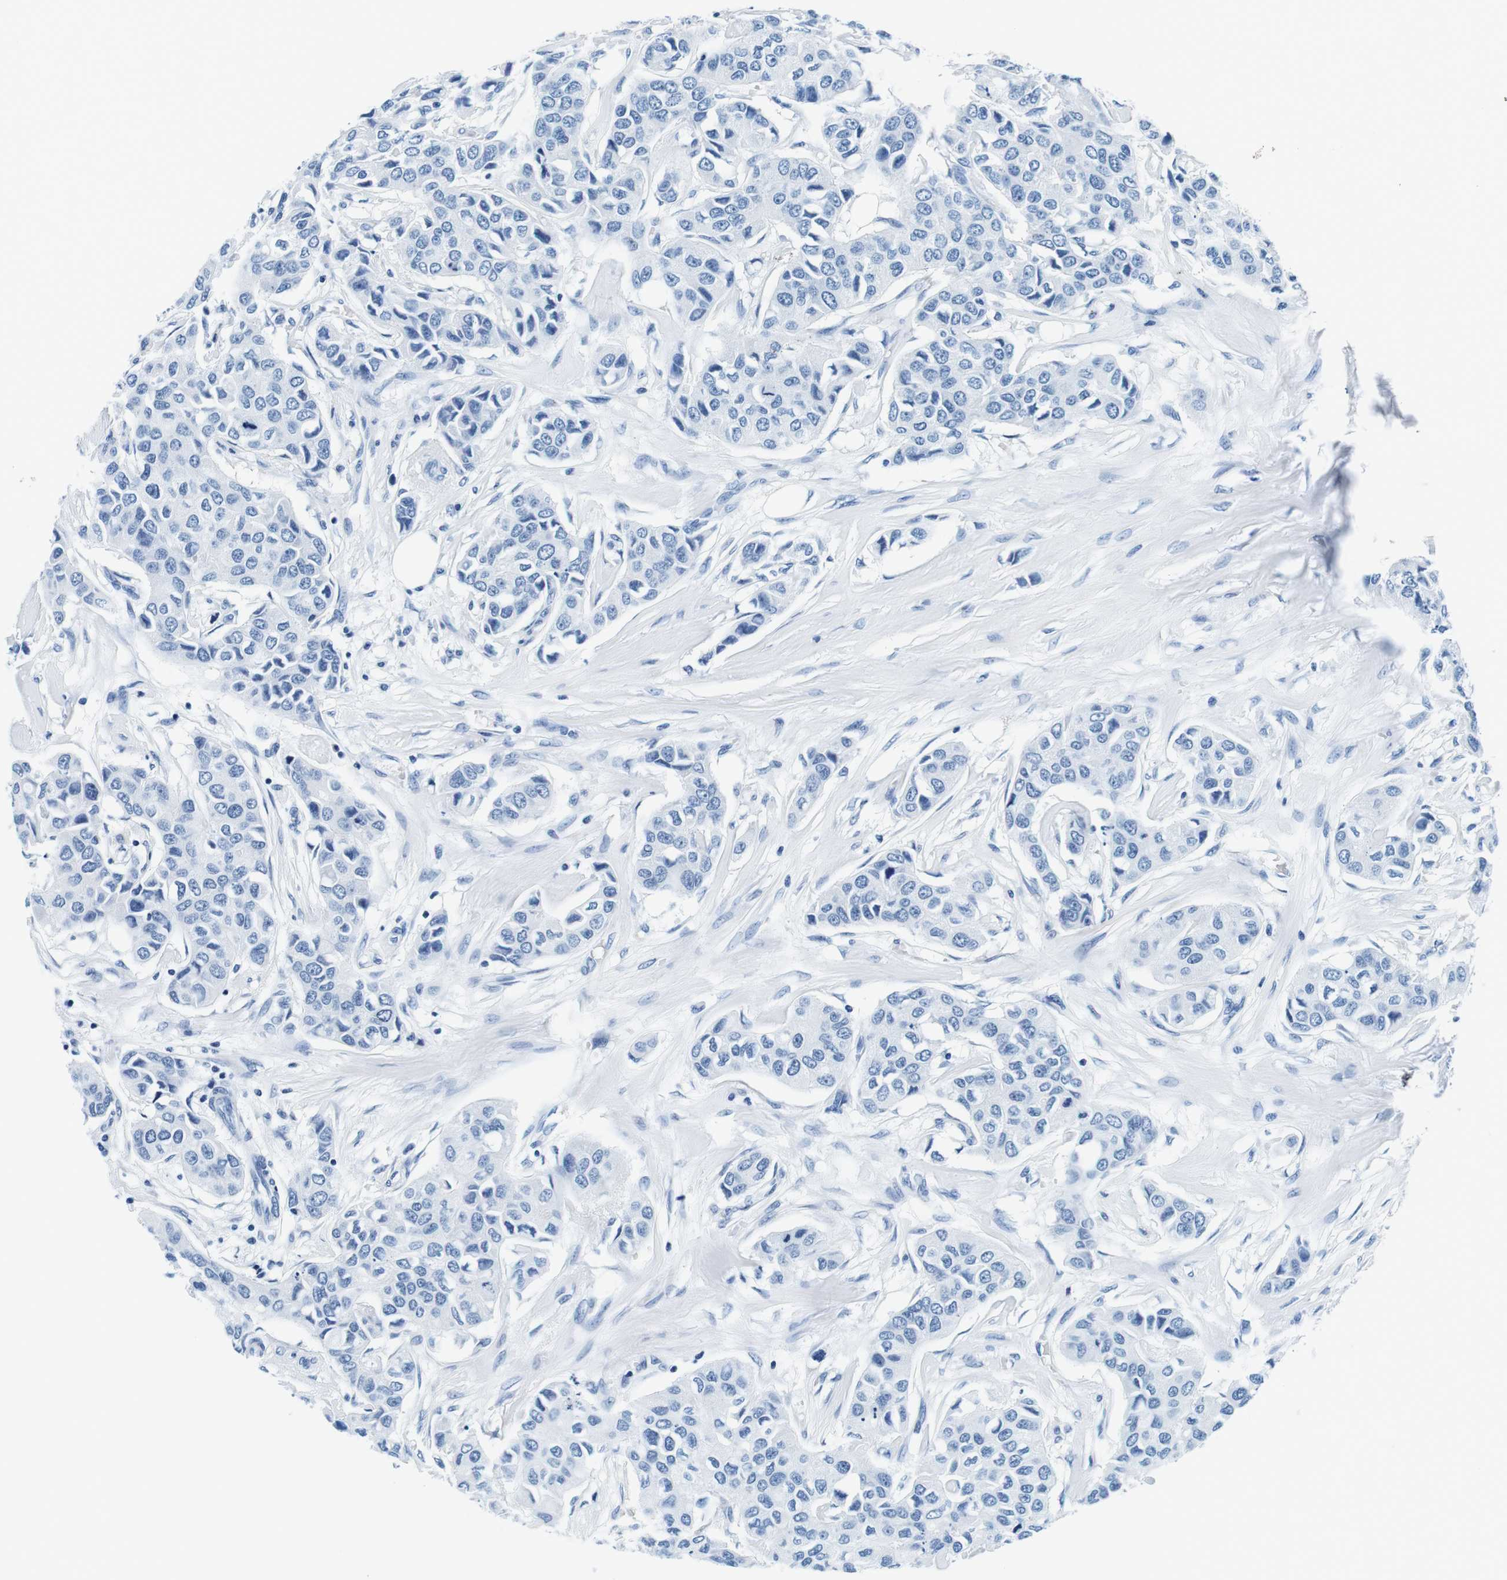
{"staining": {"intensity": "negative", "quantity": "none", "location": "none"}, "tissue": "breast cancer", "cell_type": "Tumor cells", "image_type": "cancer", "snomed": [{"axis": "morphology", "description": "Duct carcinoma"}, {"axis": "topography", "description": "Breast"}], "caption": "Immunohistochemistry of human breast cancer reveals no staining in tumor cells. (Immunohistochemistry, brightfield microscopy, high magnification).", "gene": "ELANE", "patient": {"sex": "female", "age": 80}}